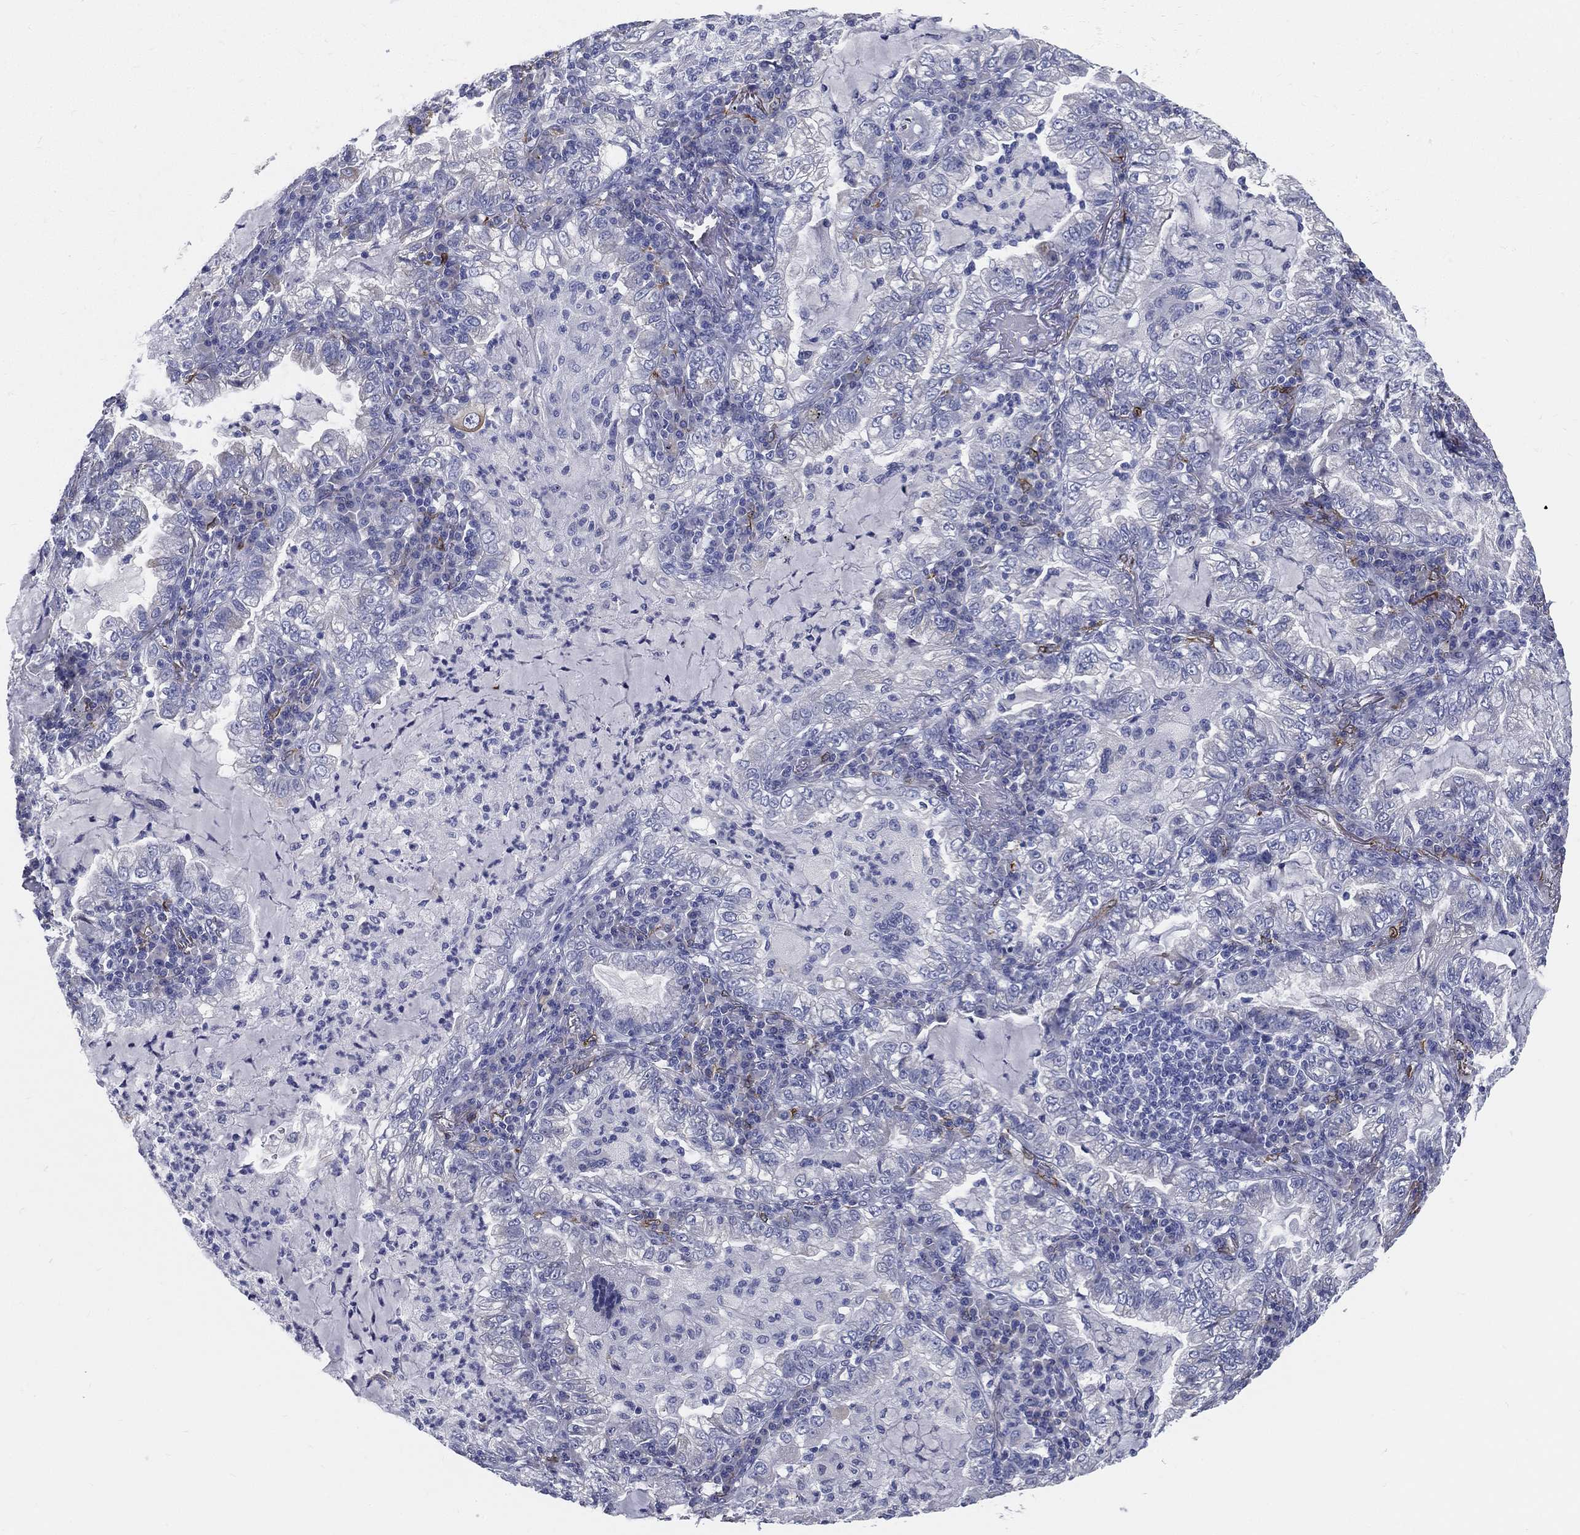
{"staining": {"intensity": "negative", "quantity": "none", "location": "none"}, "tissue": "lung cancer", "cell_type": "Tumor cells", "image_type": "cancer", "snomed": [{"axis": "morphology", "description": "Adenocarcinoma, NOS"}, {"axis": "topography", "description": "Lung"}], "caption": "An IHC micrograph of lung cancer is shown. There is no staining in tumor cells of lung cancer.", "gene": "STS", "patient": {"sex": "female", "age": 73}}